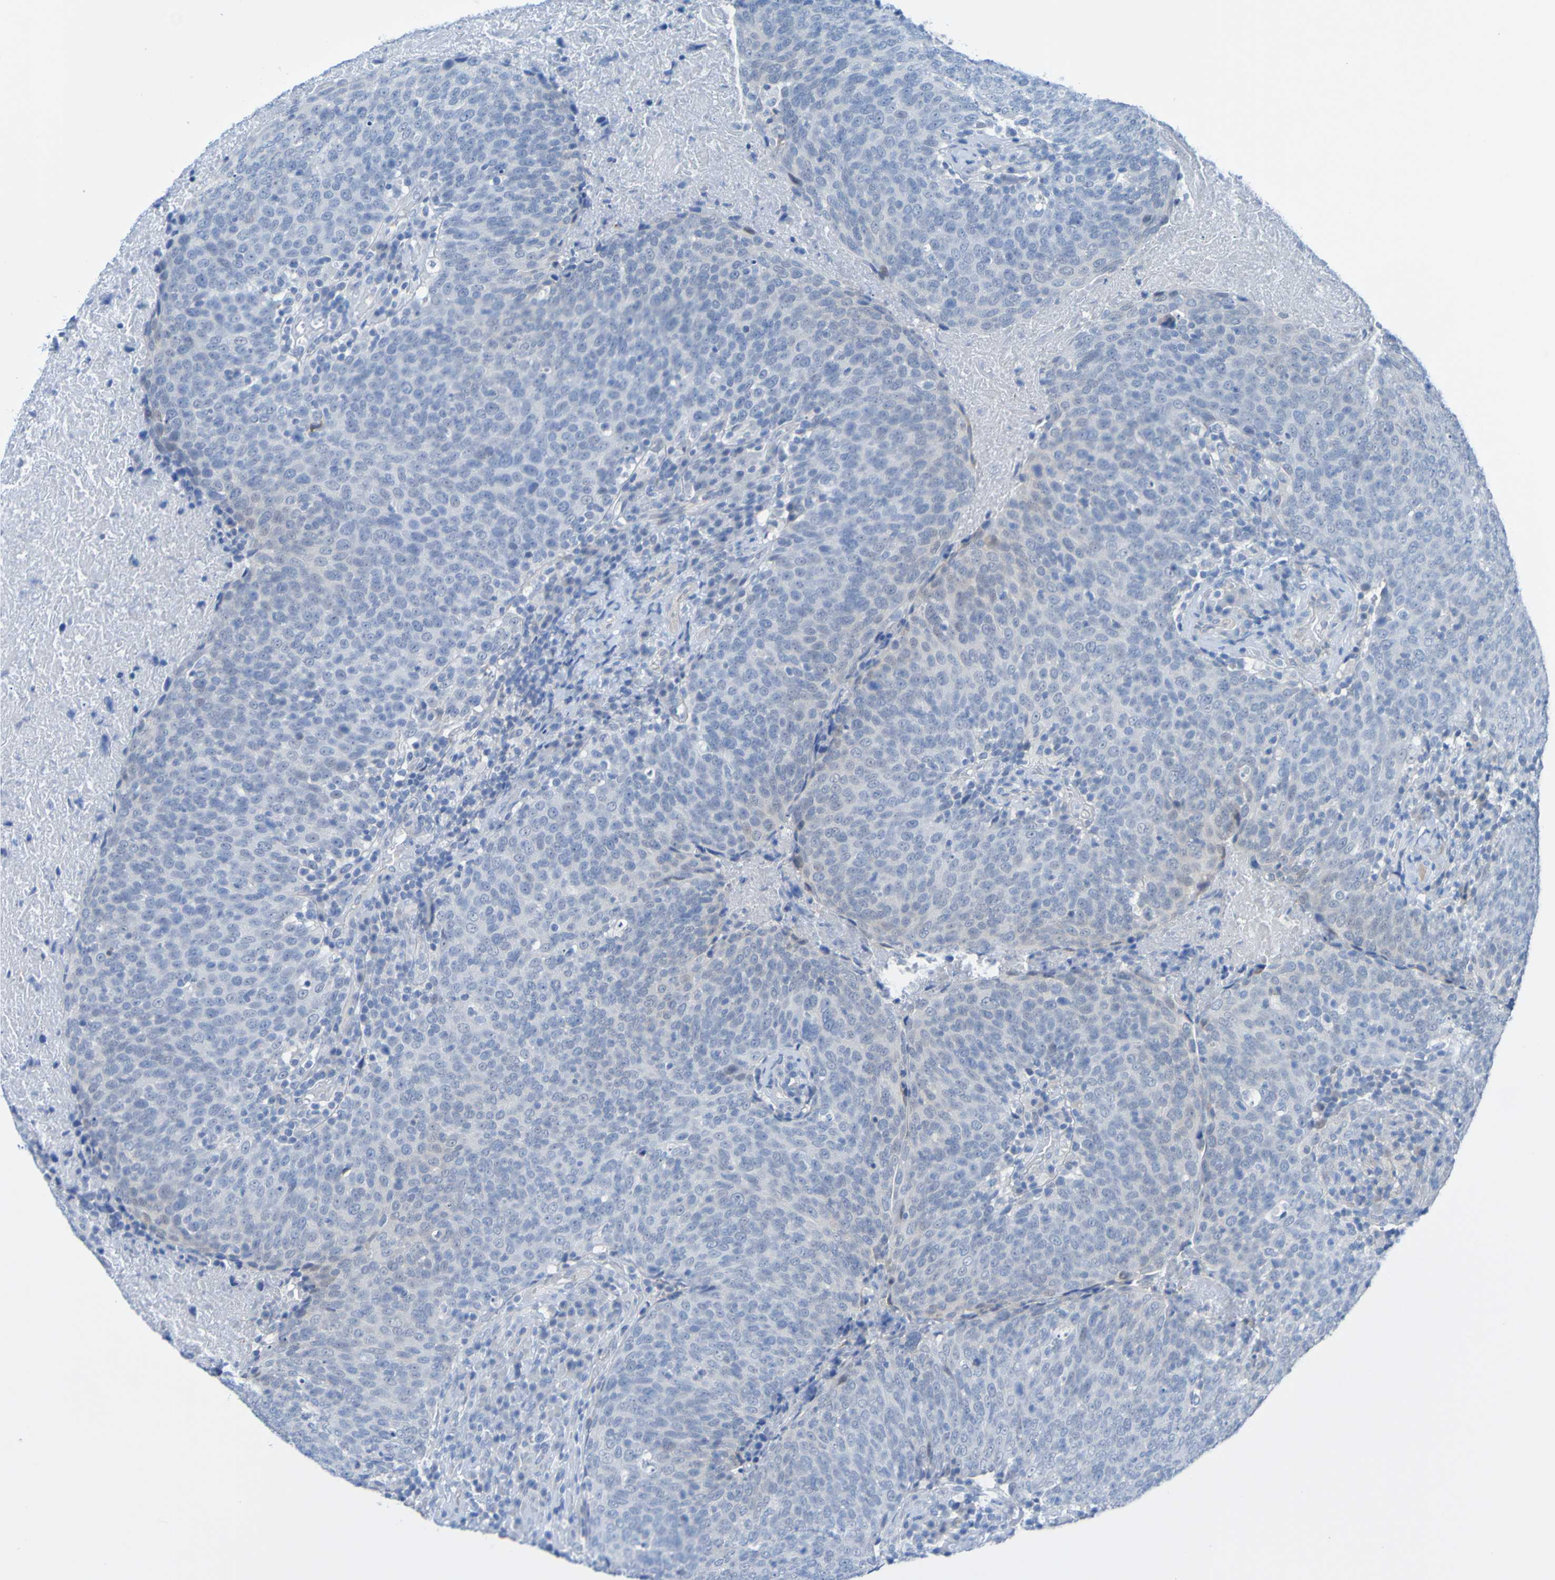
{"staining": {"intensity": "weak", "quantity": "<25%", "location": "cytoplasmic/membranous"}, "tissue": "head and neck cancer", "cell_type": "Tumor cells", "image_type": "cancer", "snomed": [{"axis": "morphology", "description": "Squamous cell carcinoma, NOS"}, {"axis": "morphology", "description": "Squamous cell carcinoma, metastatic, NOS"}, {"axis": "topography", "description": "Lymph node"}, {"axis": "topography", "description": "Head-Neck"}], "caption": "Immunohistochemistry of human head and neck cancer exhibits no staining in tumor cells.", "gene": "ACMSD", "patient": {"sex": "male", "age": 62}}